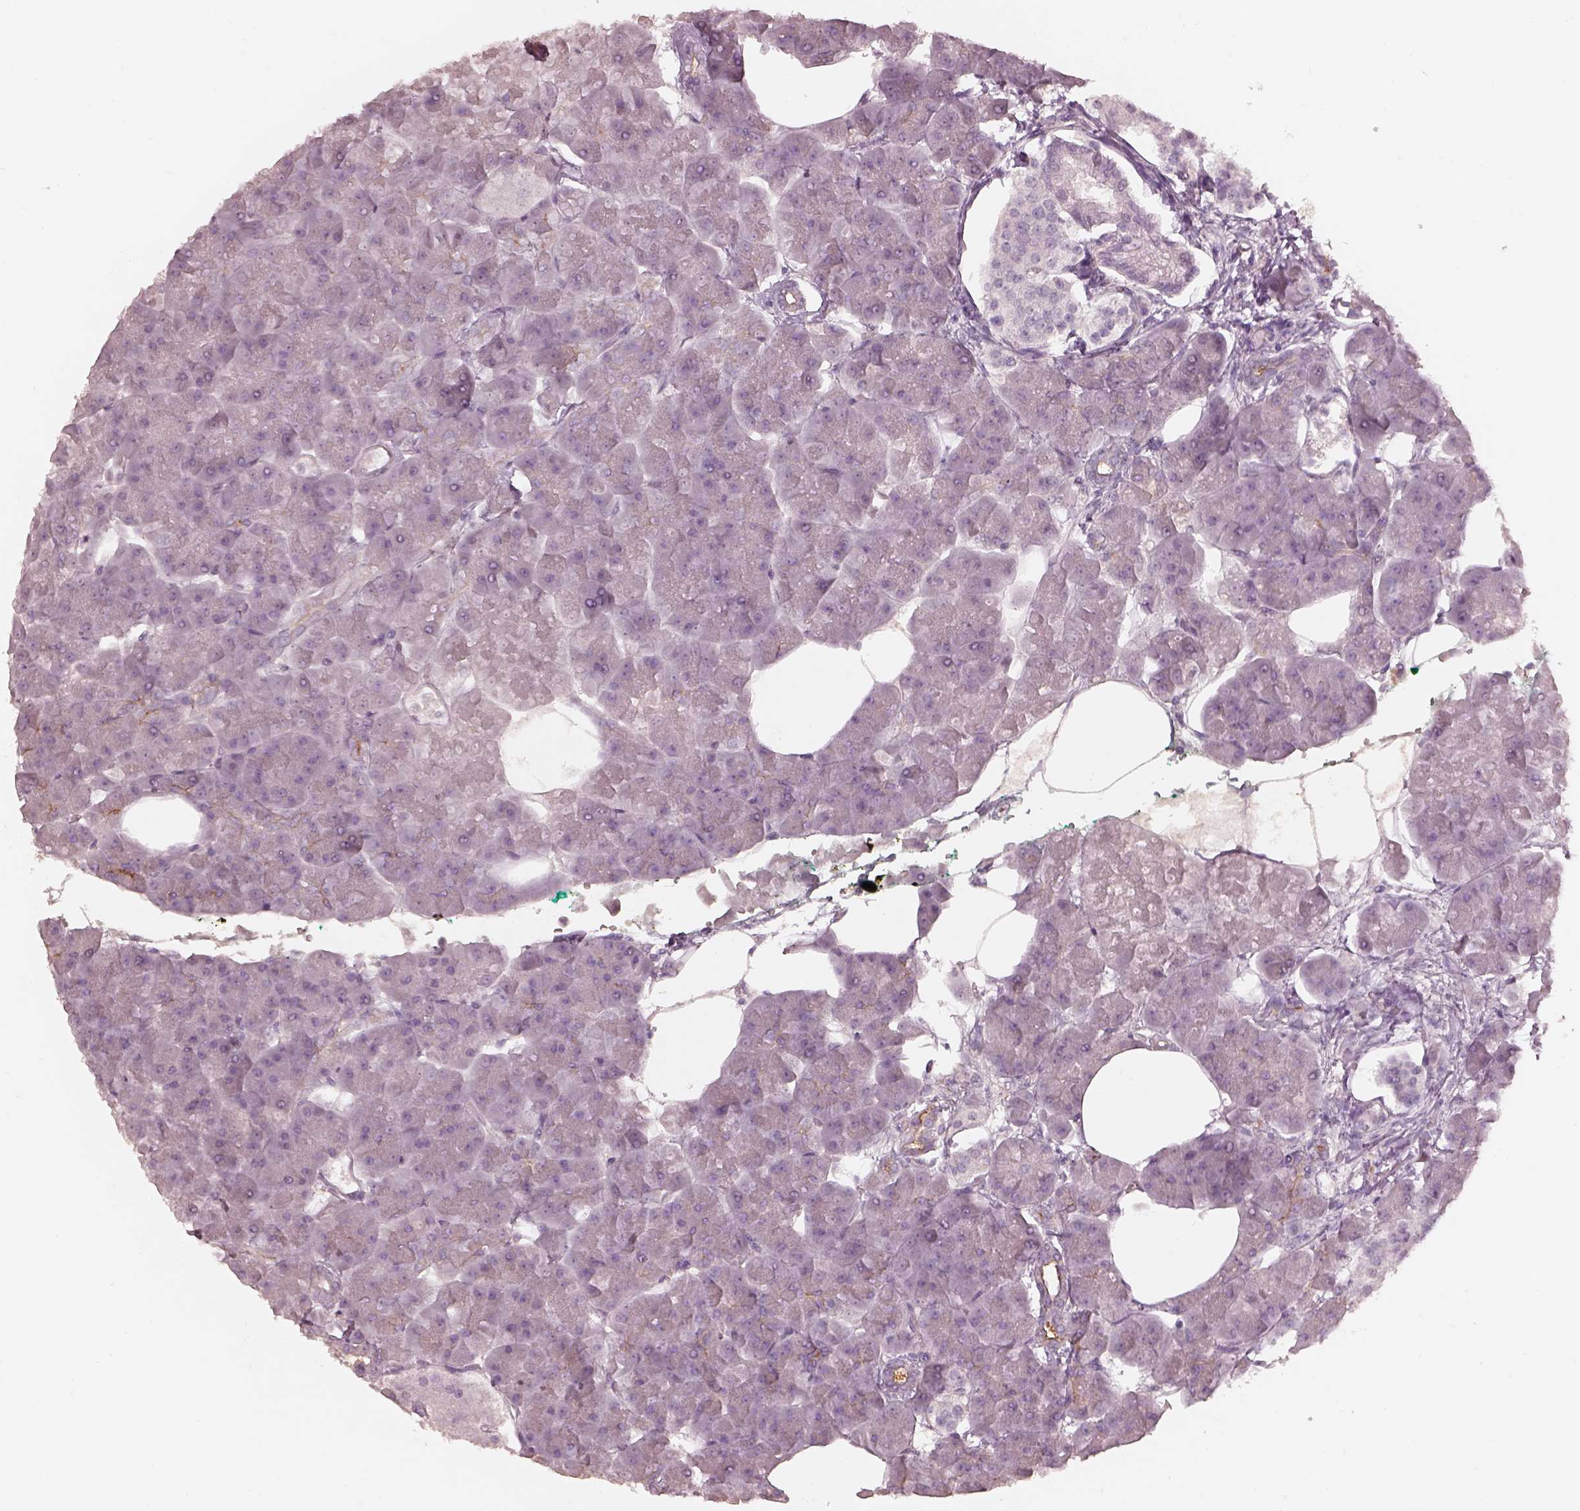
{"staining": {"intensity": "moderate", "quantity": "<25%", "location": "cytoplasmic/membranous"}, "tissue": "pancreas", "cell_type": "Exocrine glandular cells", "image_type": "normal", "snomed": [{"axis": "morphology", "description": "Normal tissue, NOS"}, {"axis": "topography", "description": "Adipose tissue"}, {"axis": "topography", "description": "Pancreas"}, {"axis": "topography", "description": "Peripheral nerve tissue"}], "caption": "A low amount of moderate cytoplasmic/membranous positivity is identified in about <25% of exocrine glandular cells in benign pancreas. (DAB (3,3'-diaminobenzidine) IHC with brightfield microscopy, high magnification).", "gene": "PRKACG", "patient": {"sex": "female", "age": 58}}